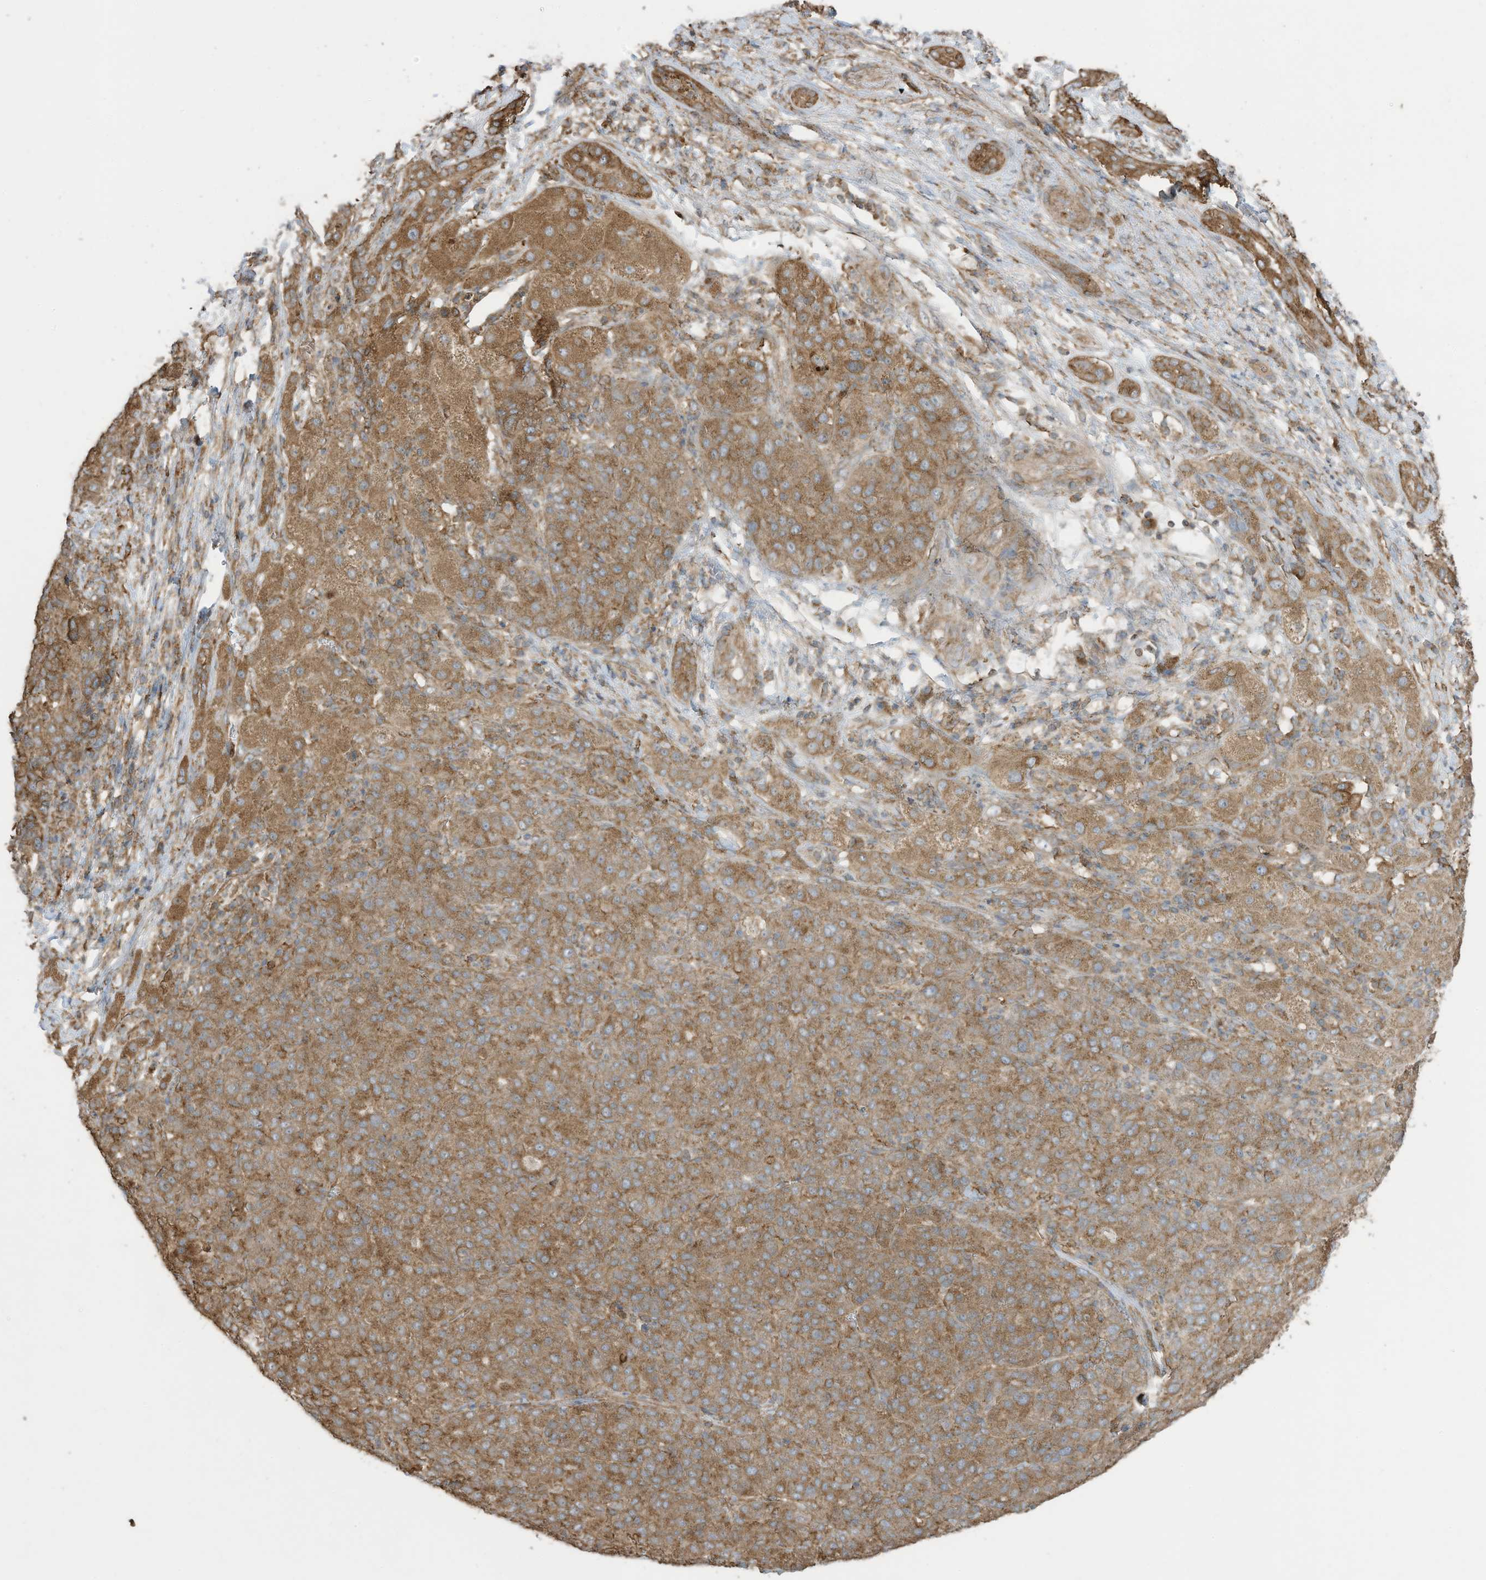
{"staining": {"intensity": "moderate", "quantity": ">75%", "location": "cytoplasmic/membranous"}, "tissue": "liver cancer", "cell_type": "Tumor cells", "image_type": "cancer", "snomed": [{"axis": "morphology", "description": "Carcinoma, Hepatocellular, NOS"}, {"axis": "topography", "description": "Liver"}], "caption": "Immunohistochemical staining of human liver cancer (hepatocellular carcinoma) demonstrates moderate cytoplasmic/membranous protein staining in approximately >75% of tumor cells.", "gene": "CGAS", "patient": {"sex": "male", "age": 65}}